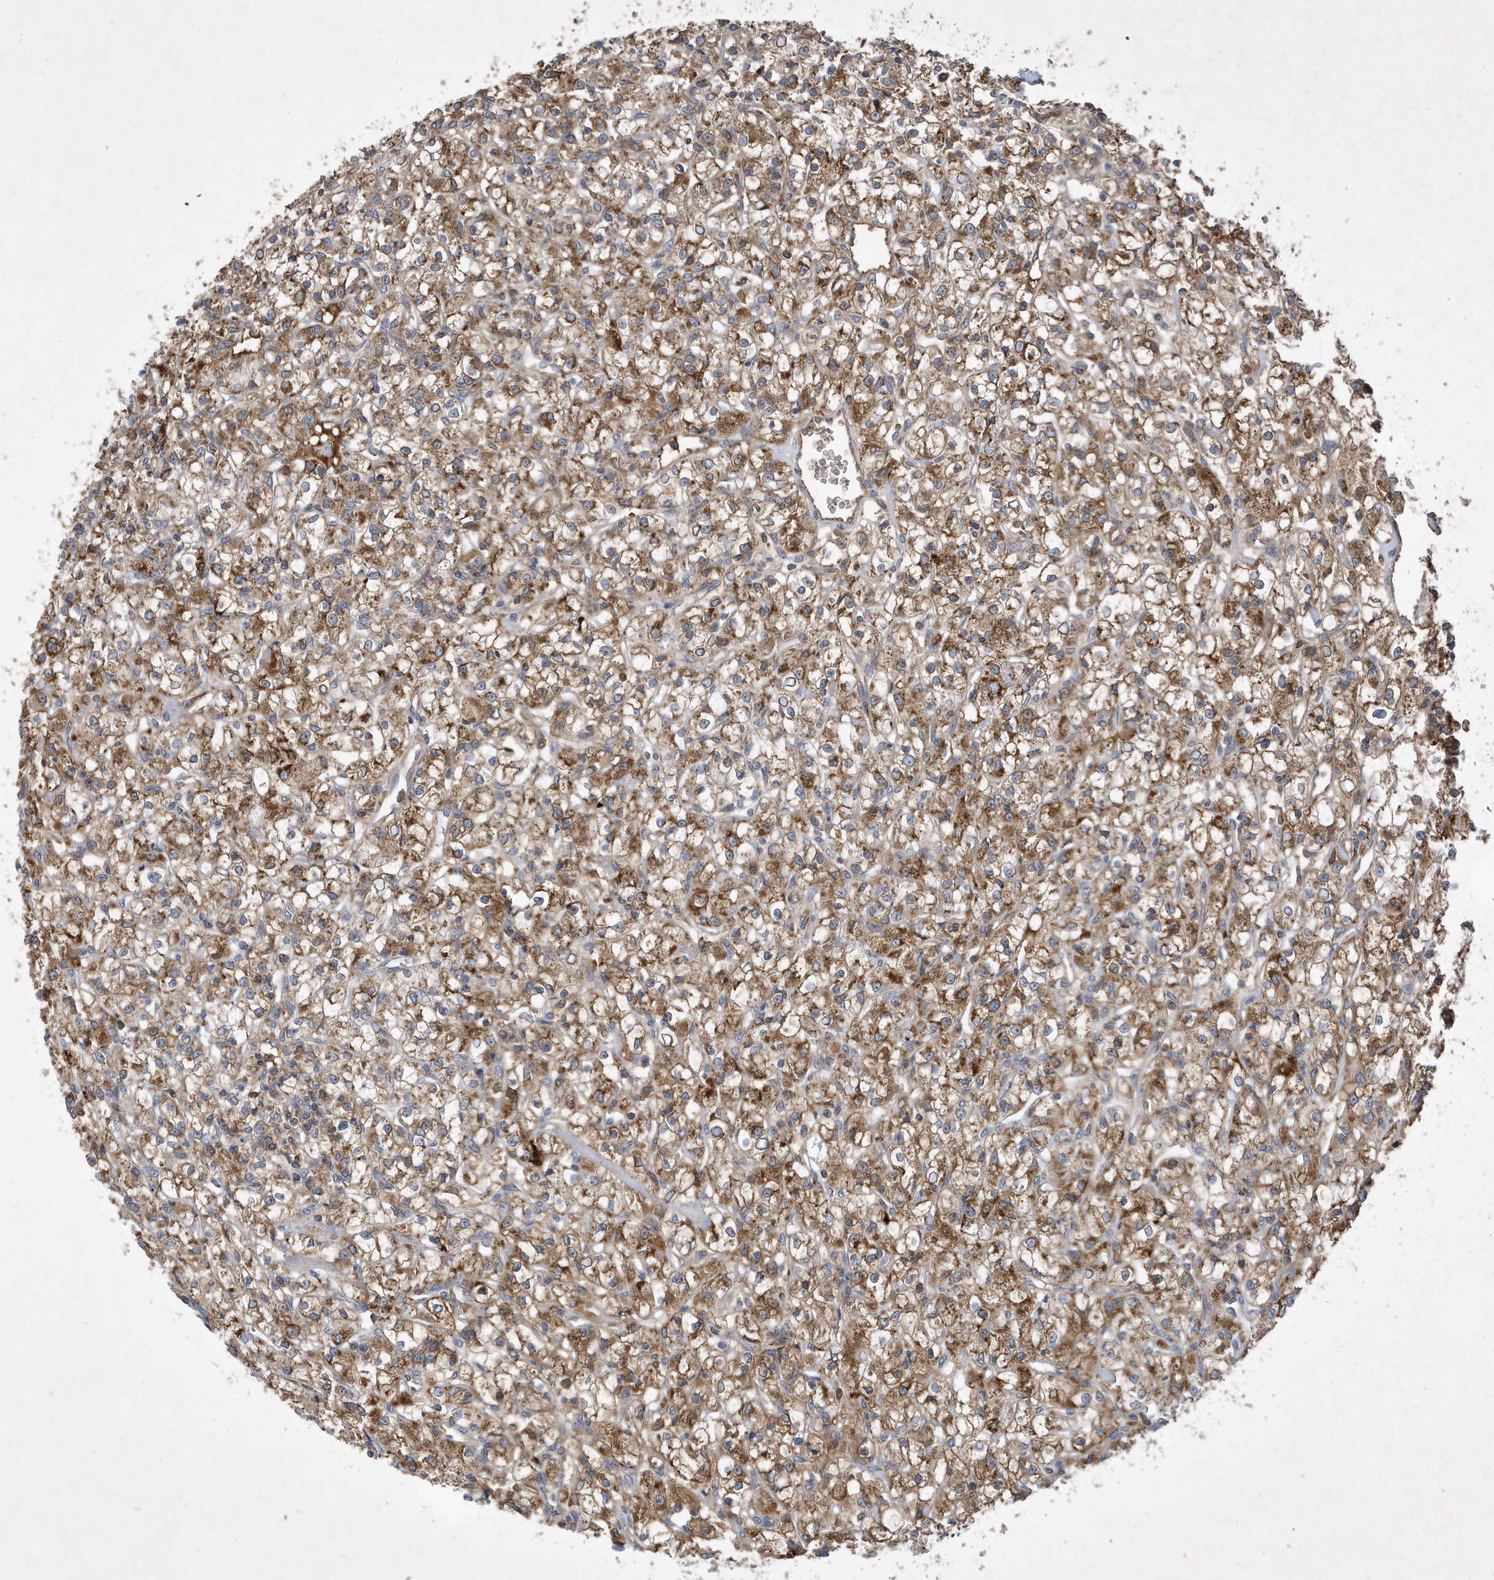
{"staining": {"intensity": "moderate", "quantity": ">75%", "location": "cytoplasmic/membranous"}, "tissue": "renal cancer", "cell_type": "Tumor cells", "image_type": "cancer", "snomed": [{"axis": "morphology", "description": "Adenocarcinoma, NOS"}, {"axis": "topography", "description": "Kidney"}], "caption": "A brown stain highlights moderate cytoplasmic/membranous positivity of a protein in human renal cancer (adenocarcinoma) tumor cells. (DAB IHC, brown staining for protein, blue staining for nuclei).", "gene": "STK19", "patient": {"sex": "female", "age": 59}}